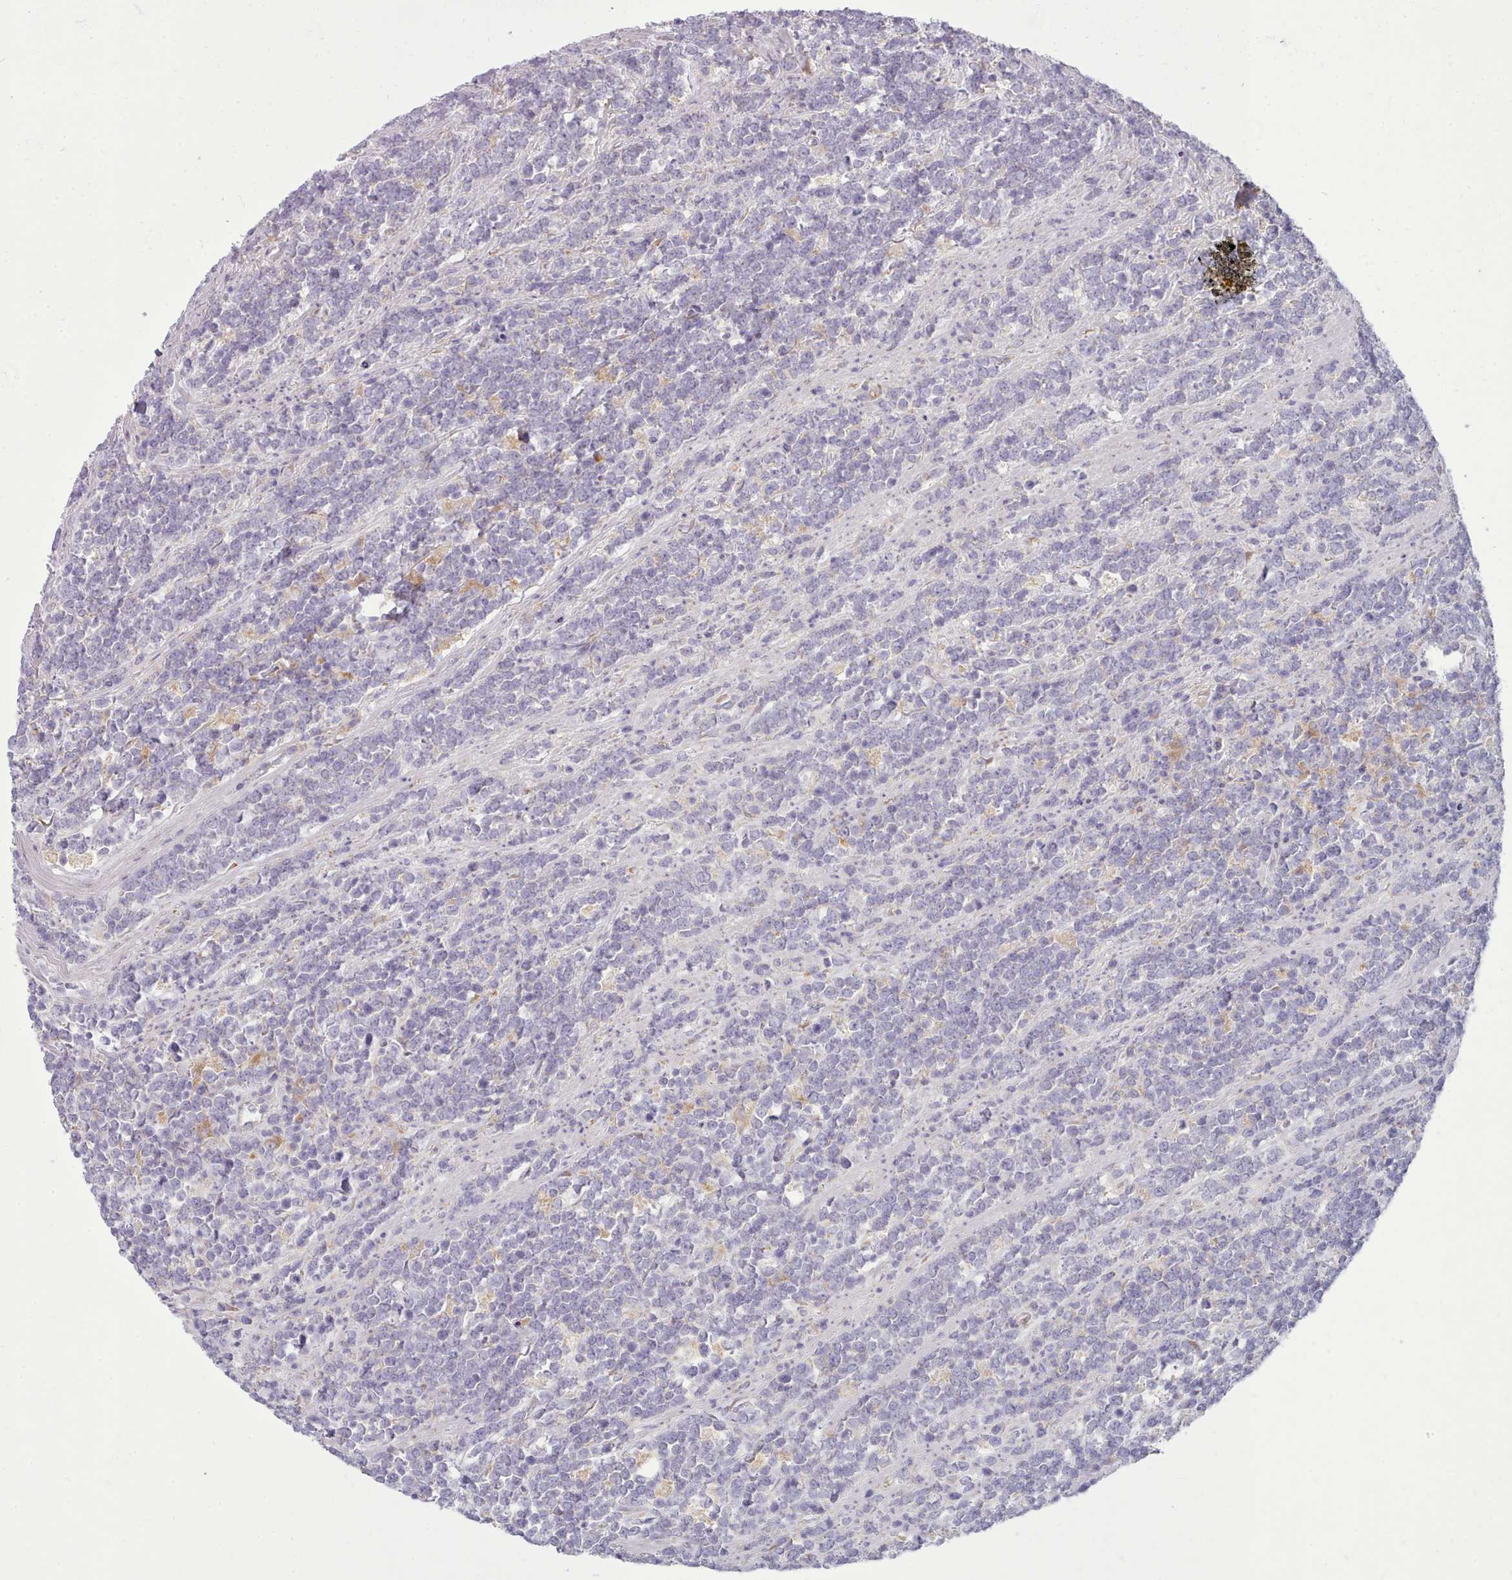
{"staining": {"intensity": "negative", "quantity": "none", "location": "none"}, "tissue": "lymphoma", "cell_type": "Tumor cells", "image_type": "cancer", "snomed": [{"axis": "morphology", "description": "Malignant lymphoma, non-Hodgkin's type, High grade"}, {"axis": "topography", "description": "Small intestine"}, {"axis": "topography", "description": "Colon"}], "caption": "A high-resolution micrograph shows immunohistochemistry staining of high-grade malignant lymphoma, non-Hodgkin's type, which exhibits no significant expression in tumor cells.", "gene": "MYRFL", "patient": {"sex": "male", "age": 8}}